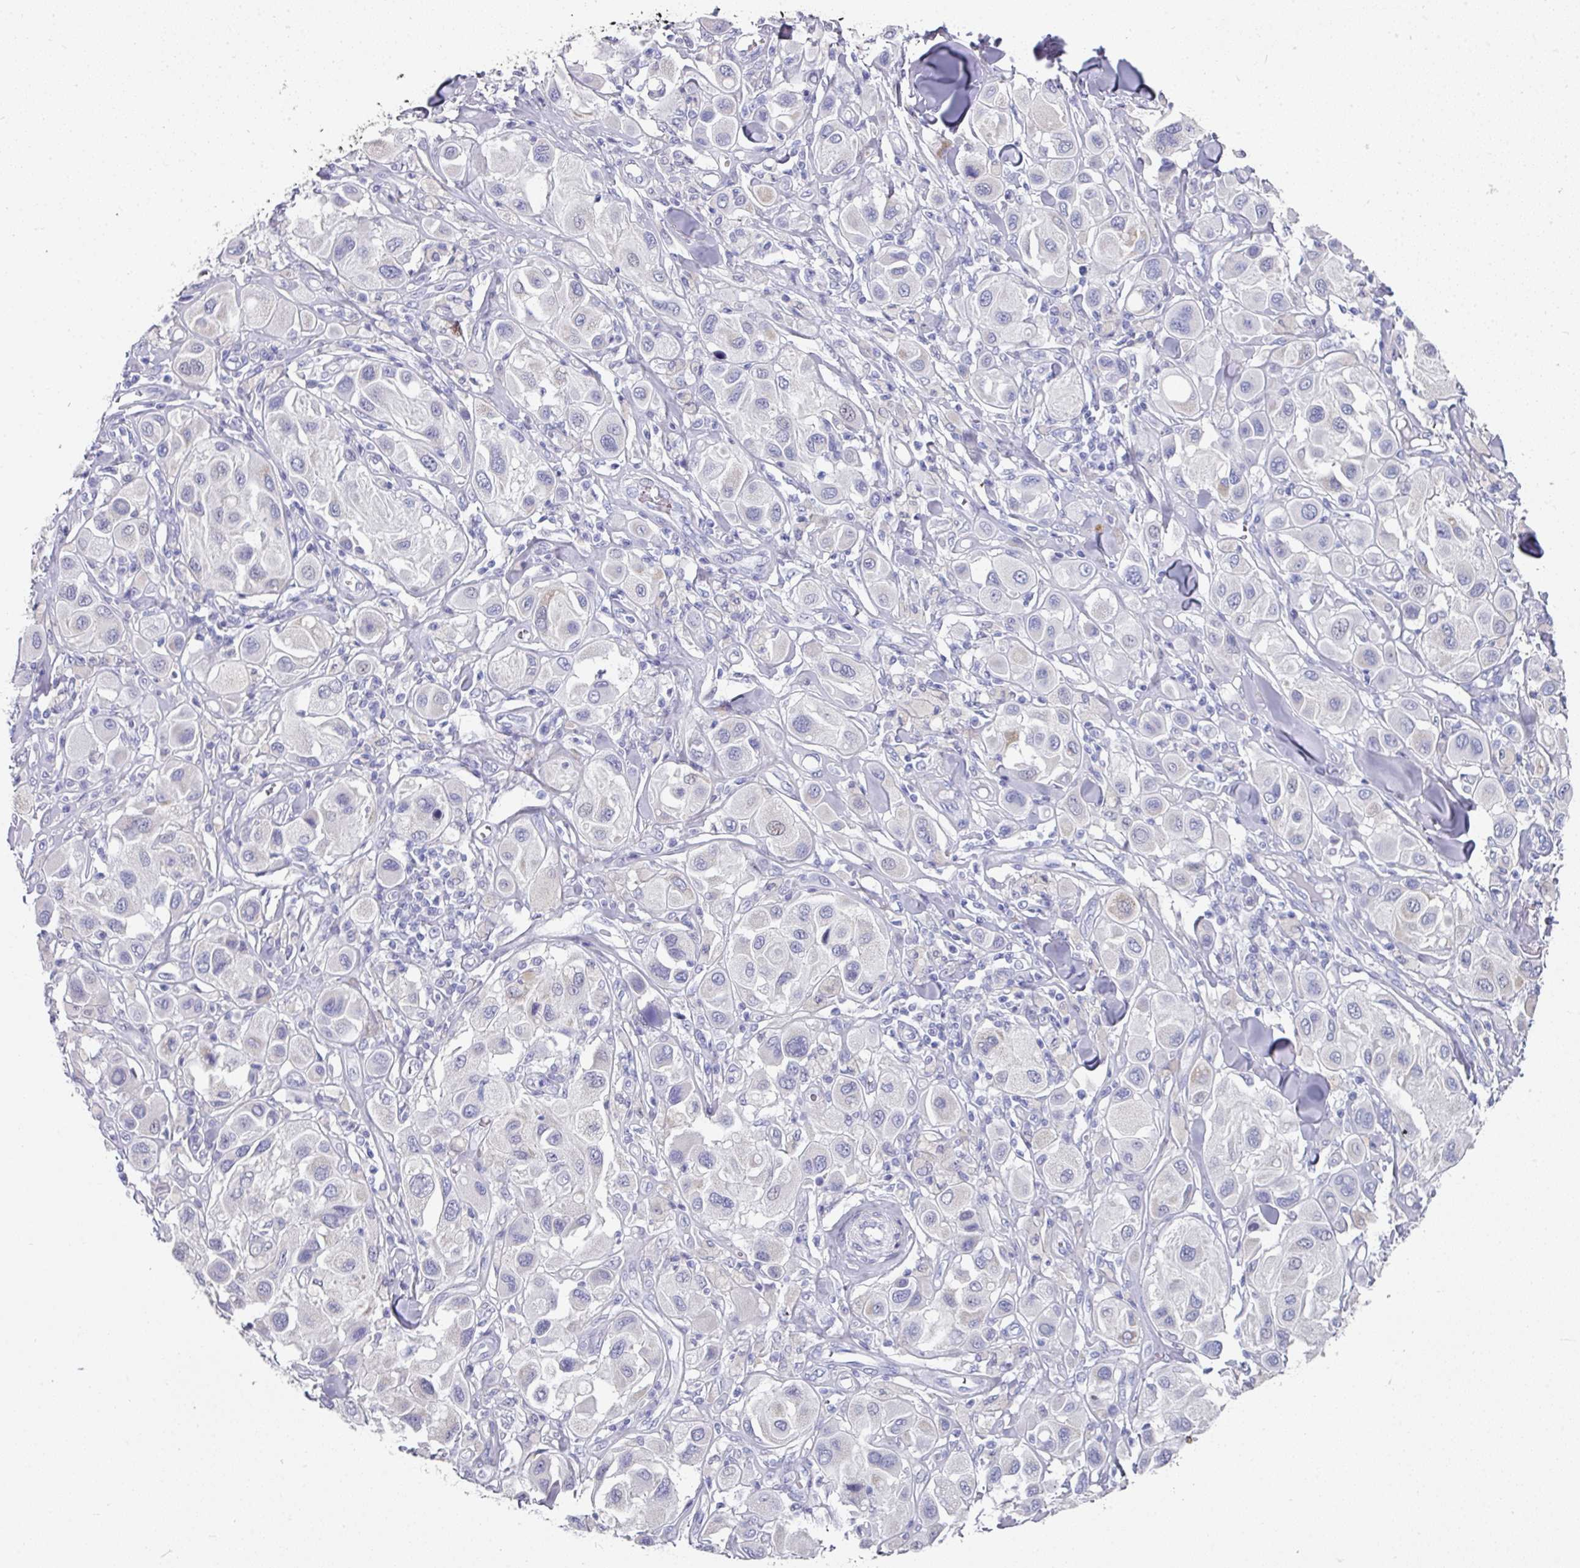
{"staining": {"intensity": "negative", "quantity": "none", "location": "none"}, "tissue": "melanoma", "cell_type": "Tumor cells", "image_type": "cancer", "snomed": [{"axis": "morphology", "description": "Malignant melanoma, Metastatic site"}, {"axis": "topography", "description": "Skin"}], "caption": "A histopathology image of human malignant melanoma (metastatic site) is negative for staining in tumor cells. Brightfield microscopy of immunohistochemistry stained with DAB (brown) and hematoxylin (blue), captured at high magnification.", "gene": "SETBP1", "patient": {"sex": "male", "age": 41}}